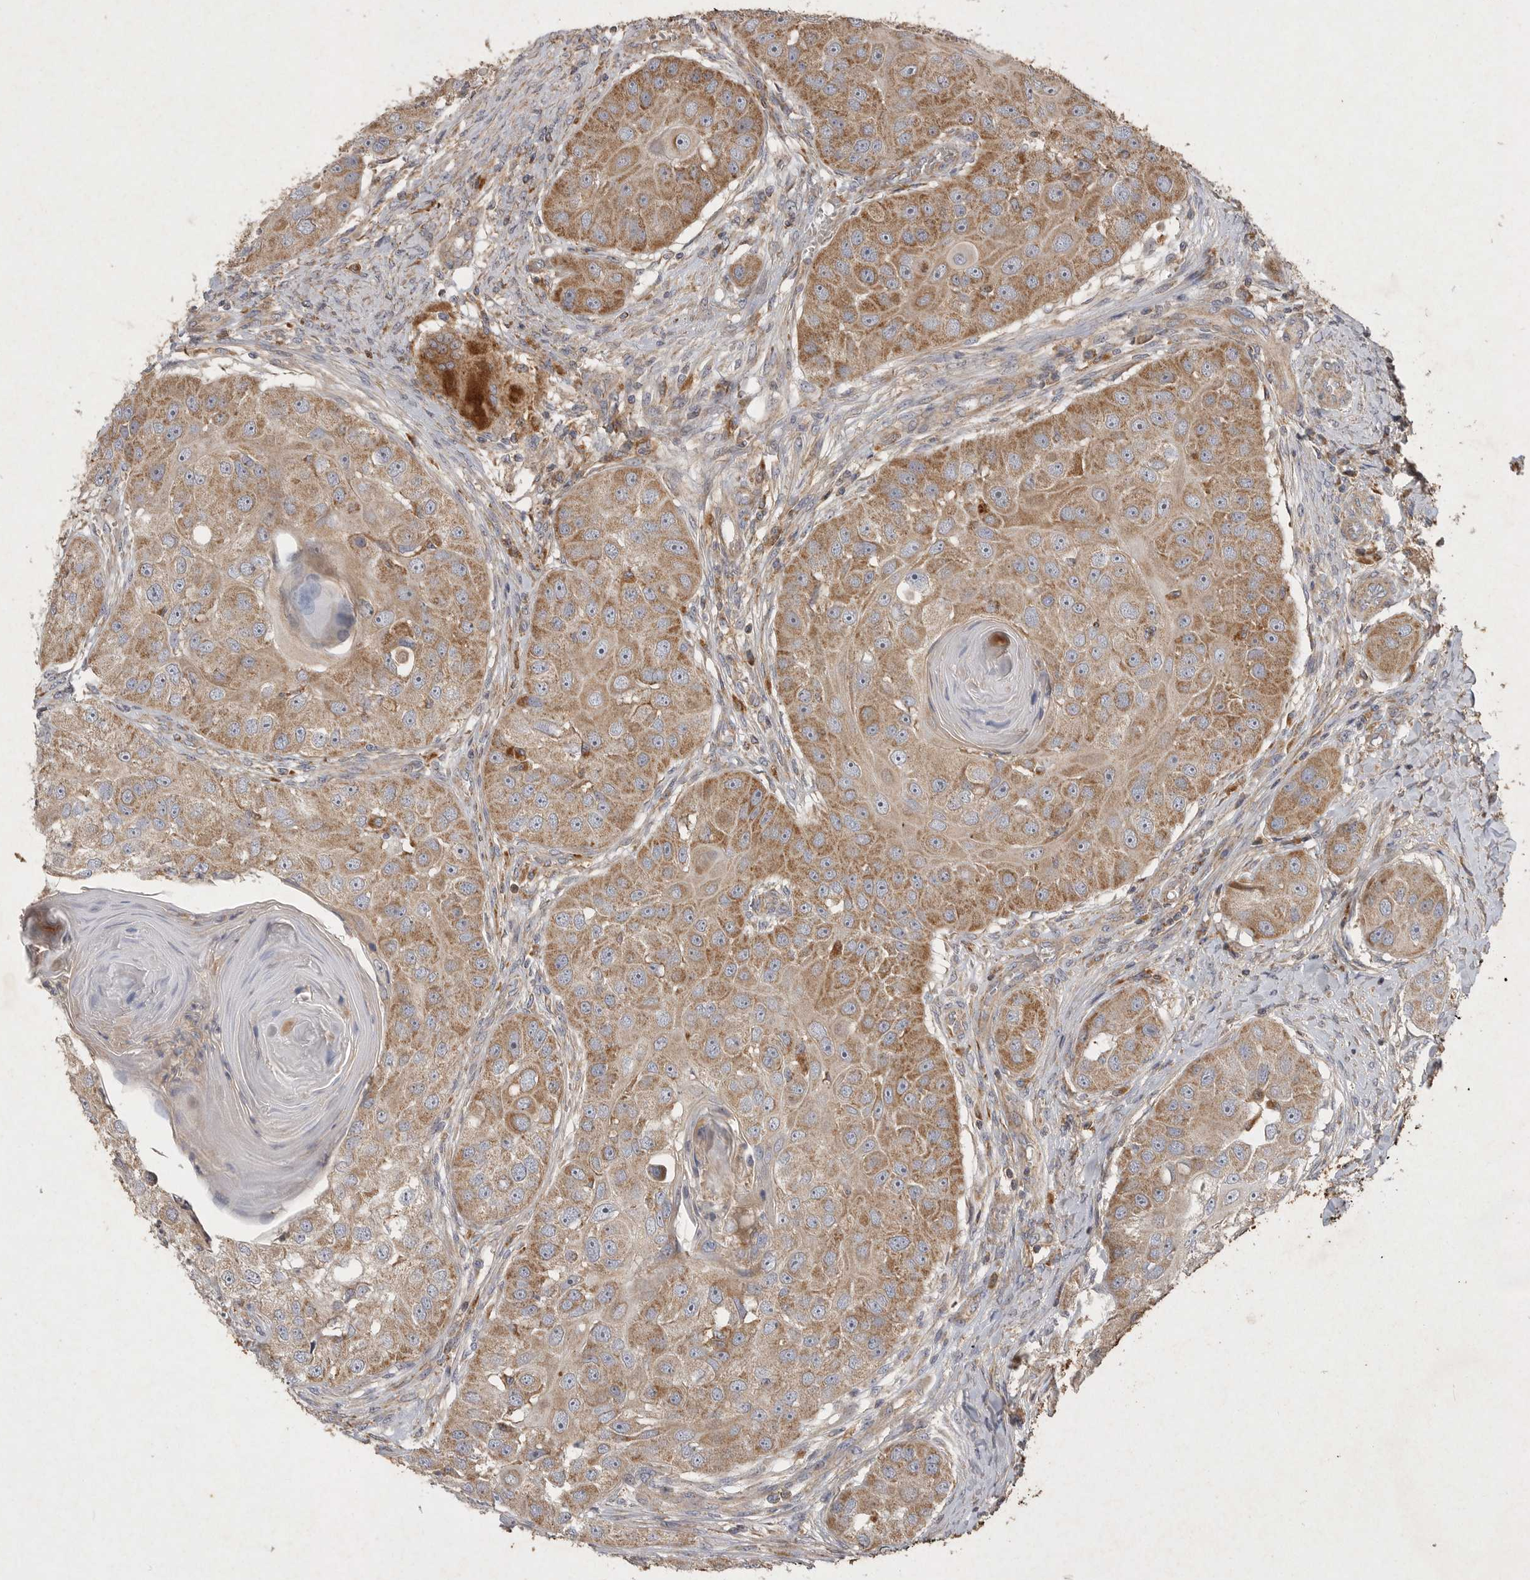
{"staining": {"intensity": "moderate", "quantity": ">75%", "location": "cytoplasmic/membranous"}, "tissue": "head and neck cancer", "cell_type": "Tumor cells", "image_type": "cancer", "snomed": [{"axis": "morphology", "description": "Normal tissue, NOS"}, {"axis": "morphology", "description": "Squamous cell carcinoma, NOS"}, {"axis": "topography", "description": "Skeletal muscle"}, {"axis": "topography", "description": "Head-Neck"}], "caption": "A brown stain labels moderate cytoplasmic/membranous positivity of a protein in human head and neck squamous cell carcinoma tumor cells.", "gene": "MRPL41", "patient": {"sex": "male", "age": 51}}